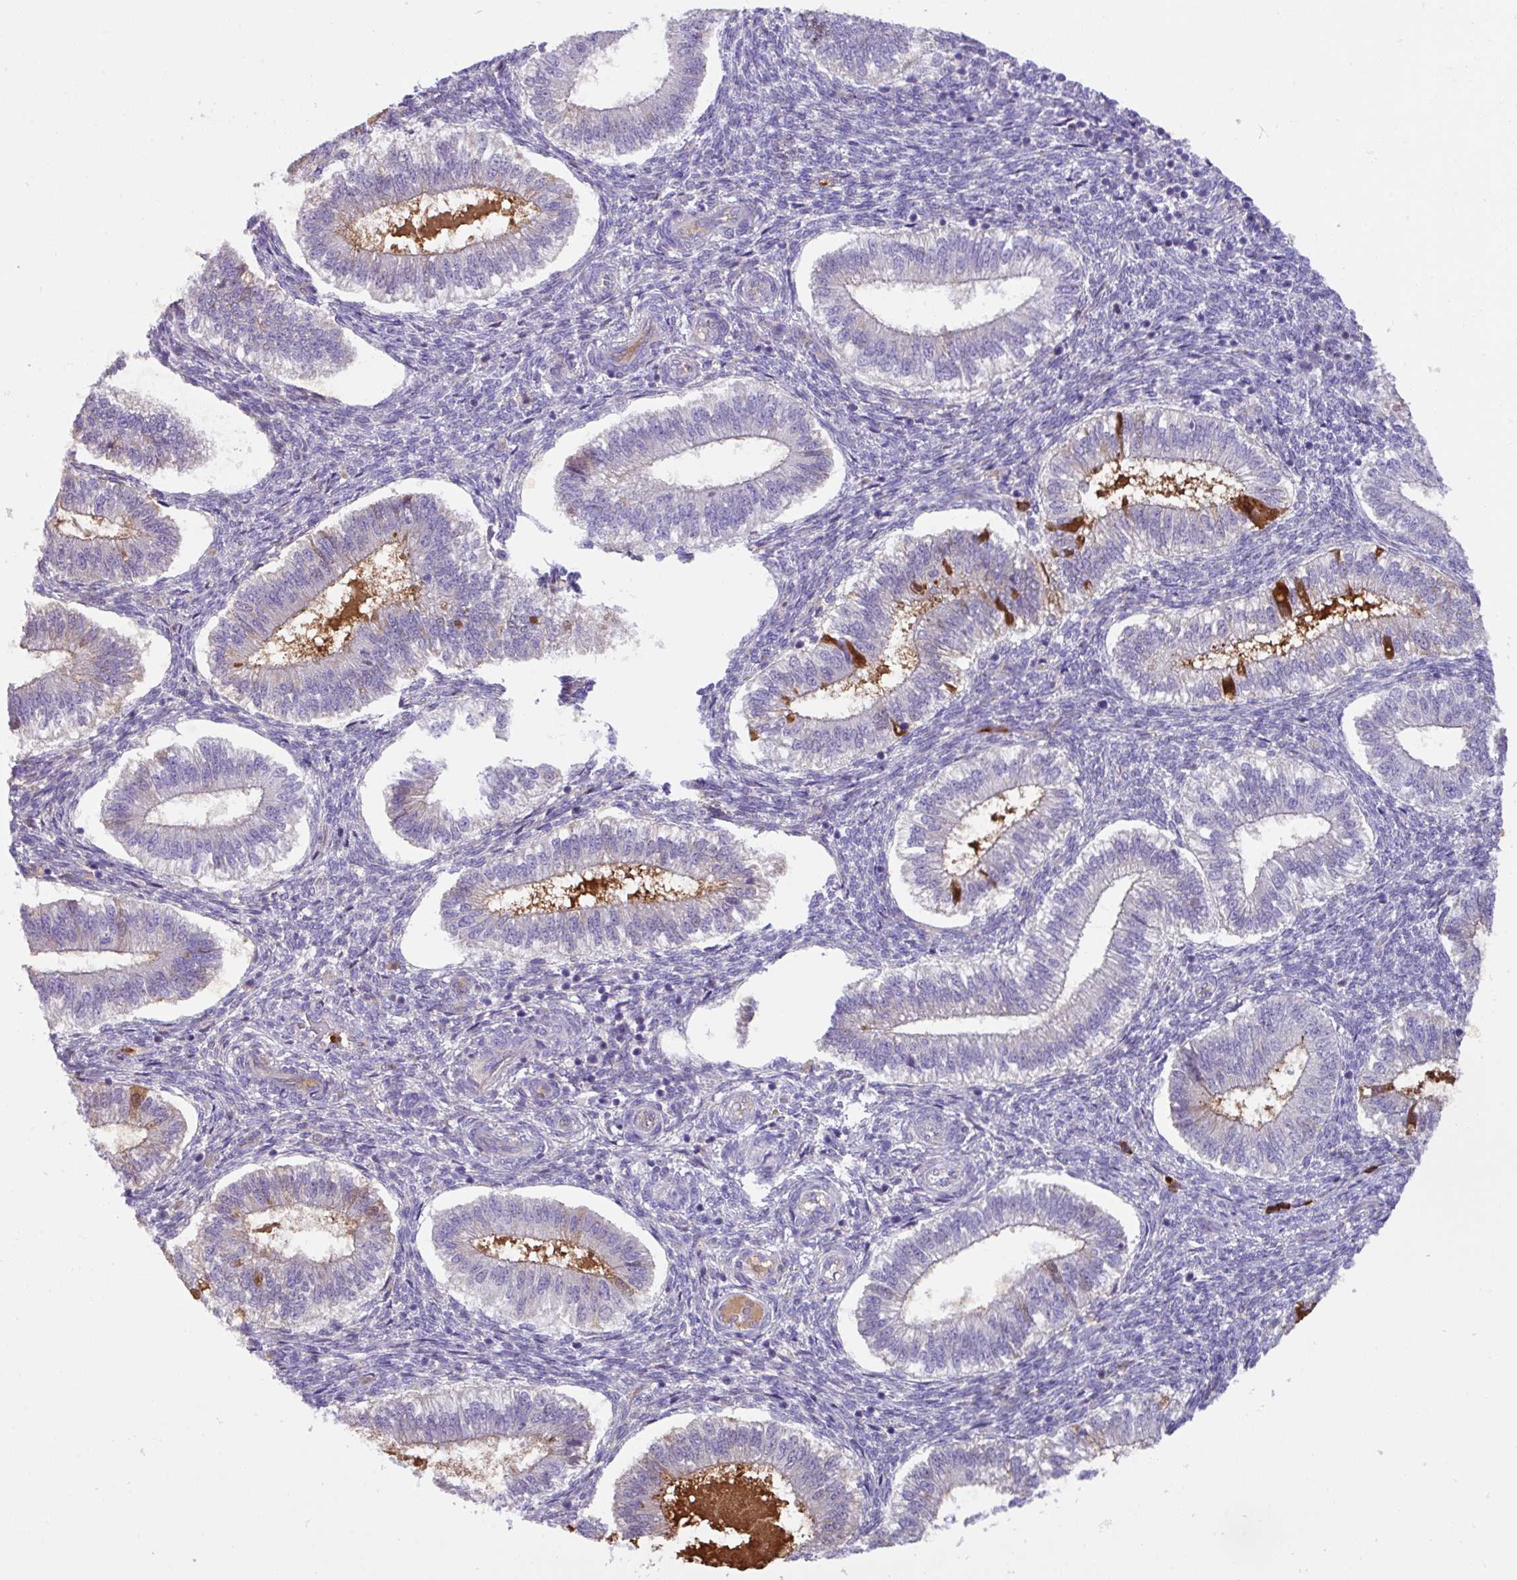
{"staining": {"intensity": "negative", "quantity": "none", "location": "none"}, "tissue": "endometrium", "cell_type": "Cells in endometrial stroma", "image_type": "normal", "snomed": [{"axis": "morphology", "description": "Normal tissue, NOS"}, {"axis": "topography", "description": "Endometrium"}], "caption": "Immunohistochemical staining of normal human endometrium displays no significant expression in cells in endometrial stroma.", "gene": "CRISP3", "patient": {"sex": "female", "age": 25}}